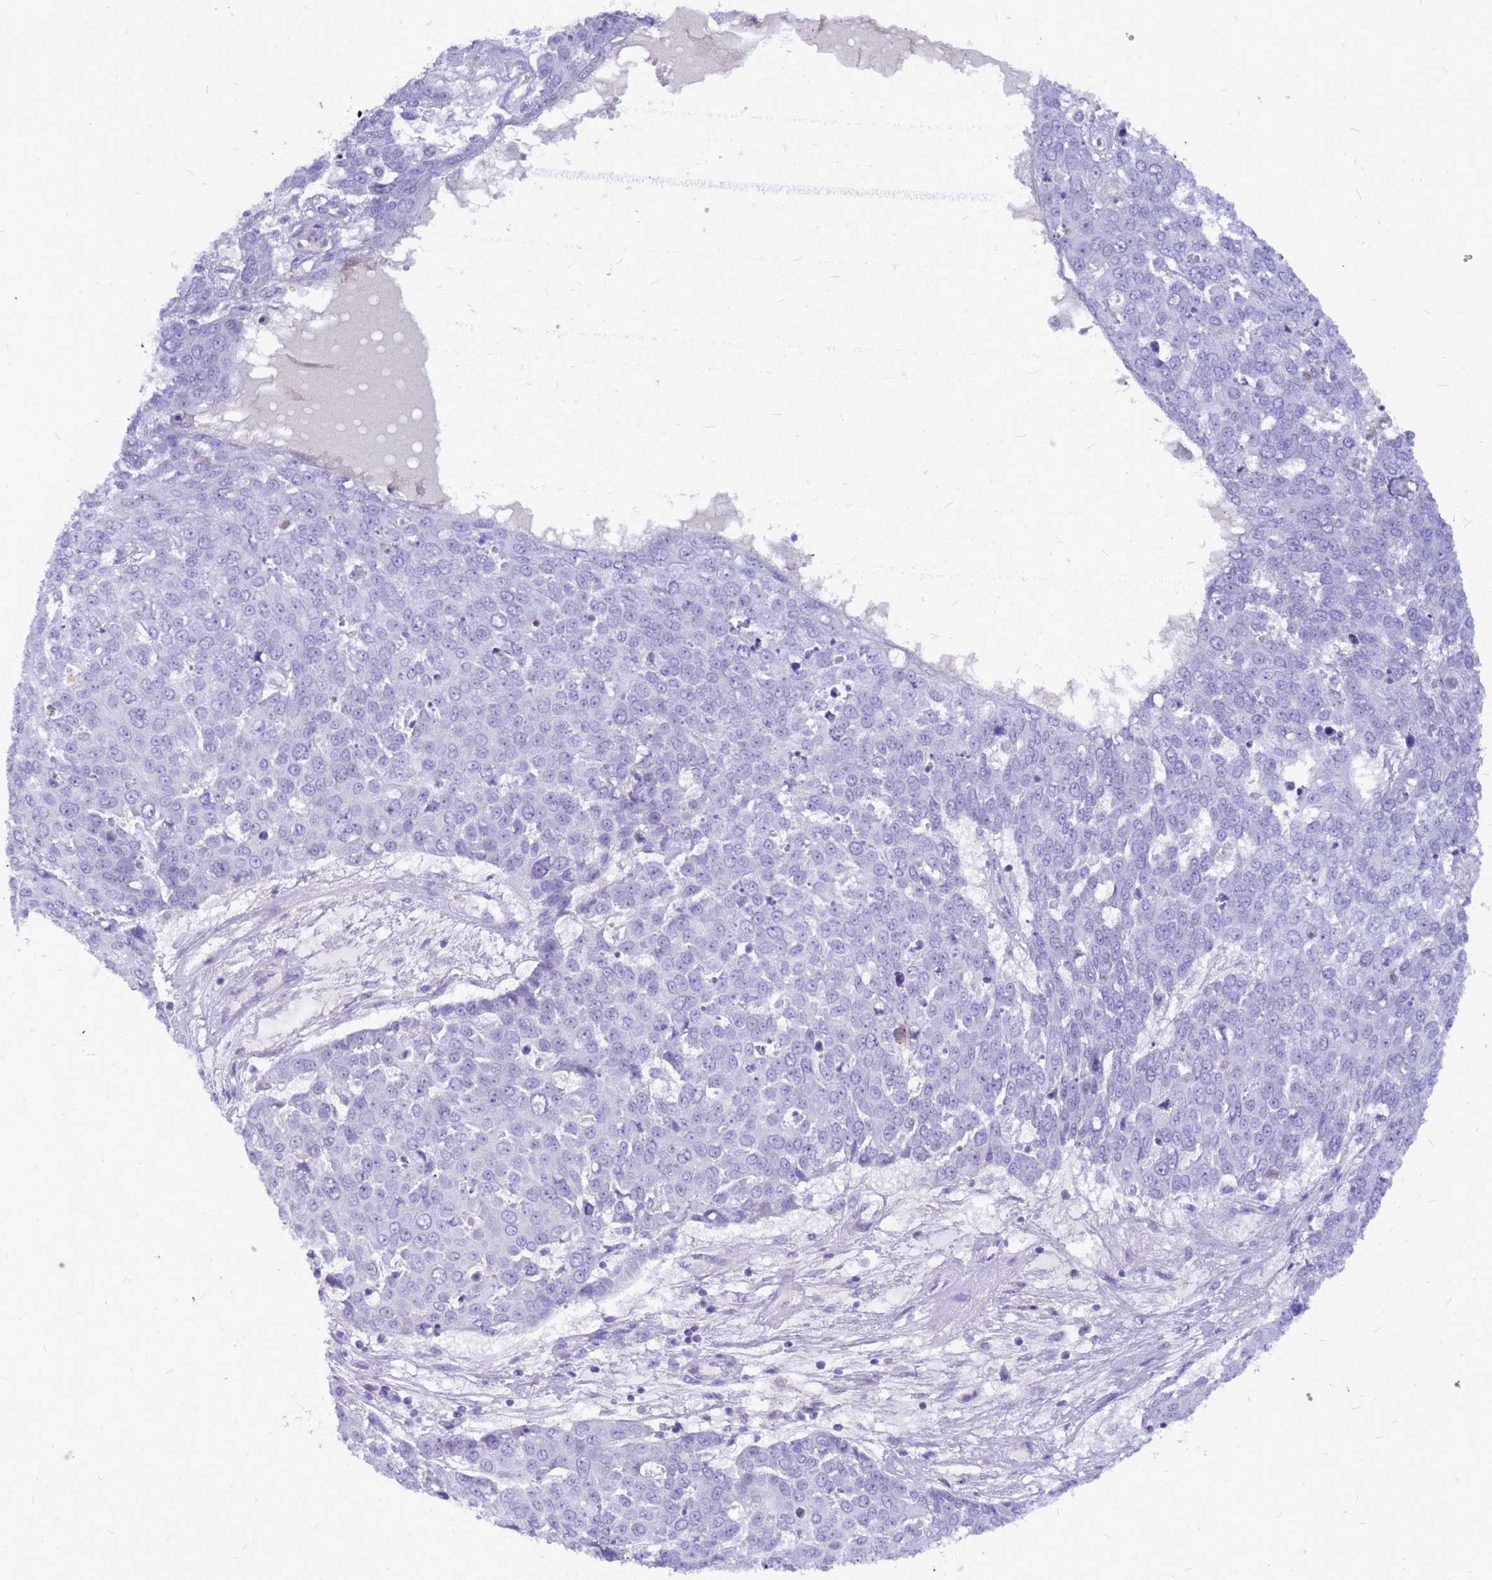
{"staining": {"intensity": "negative", "quantity": "none", "location": "none"}, "tissue": "skin cancer", "cell_type": "Tumor cells", "image_type": "cancer", "snomed": [{"axis": "morphology", "description": "Squamous cell carcinoma, NOS"}, {"axis": "topography", "description": "Skin"}], "caption": "Human skin cancer stained for a protein using IHC displays no staining in tumor cells.", "gene": "DMRTC2", "patient": {"sex": "male", "age": 71}}